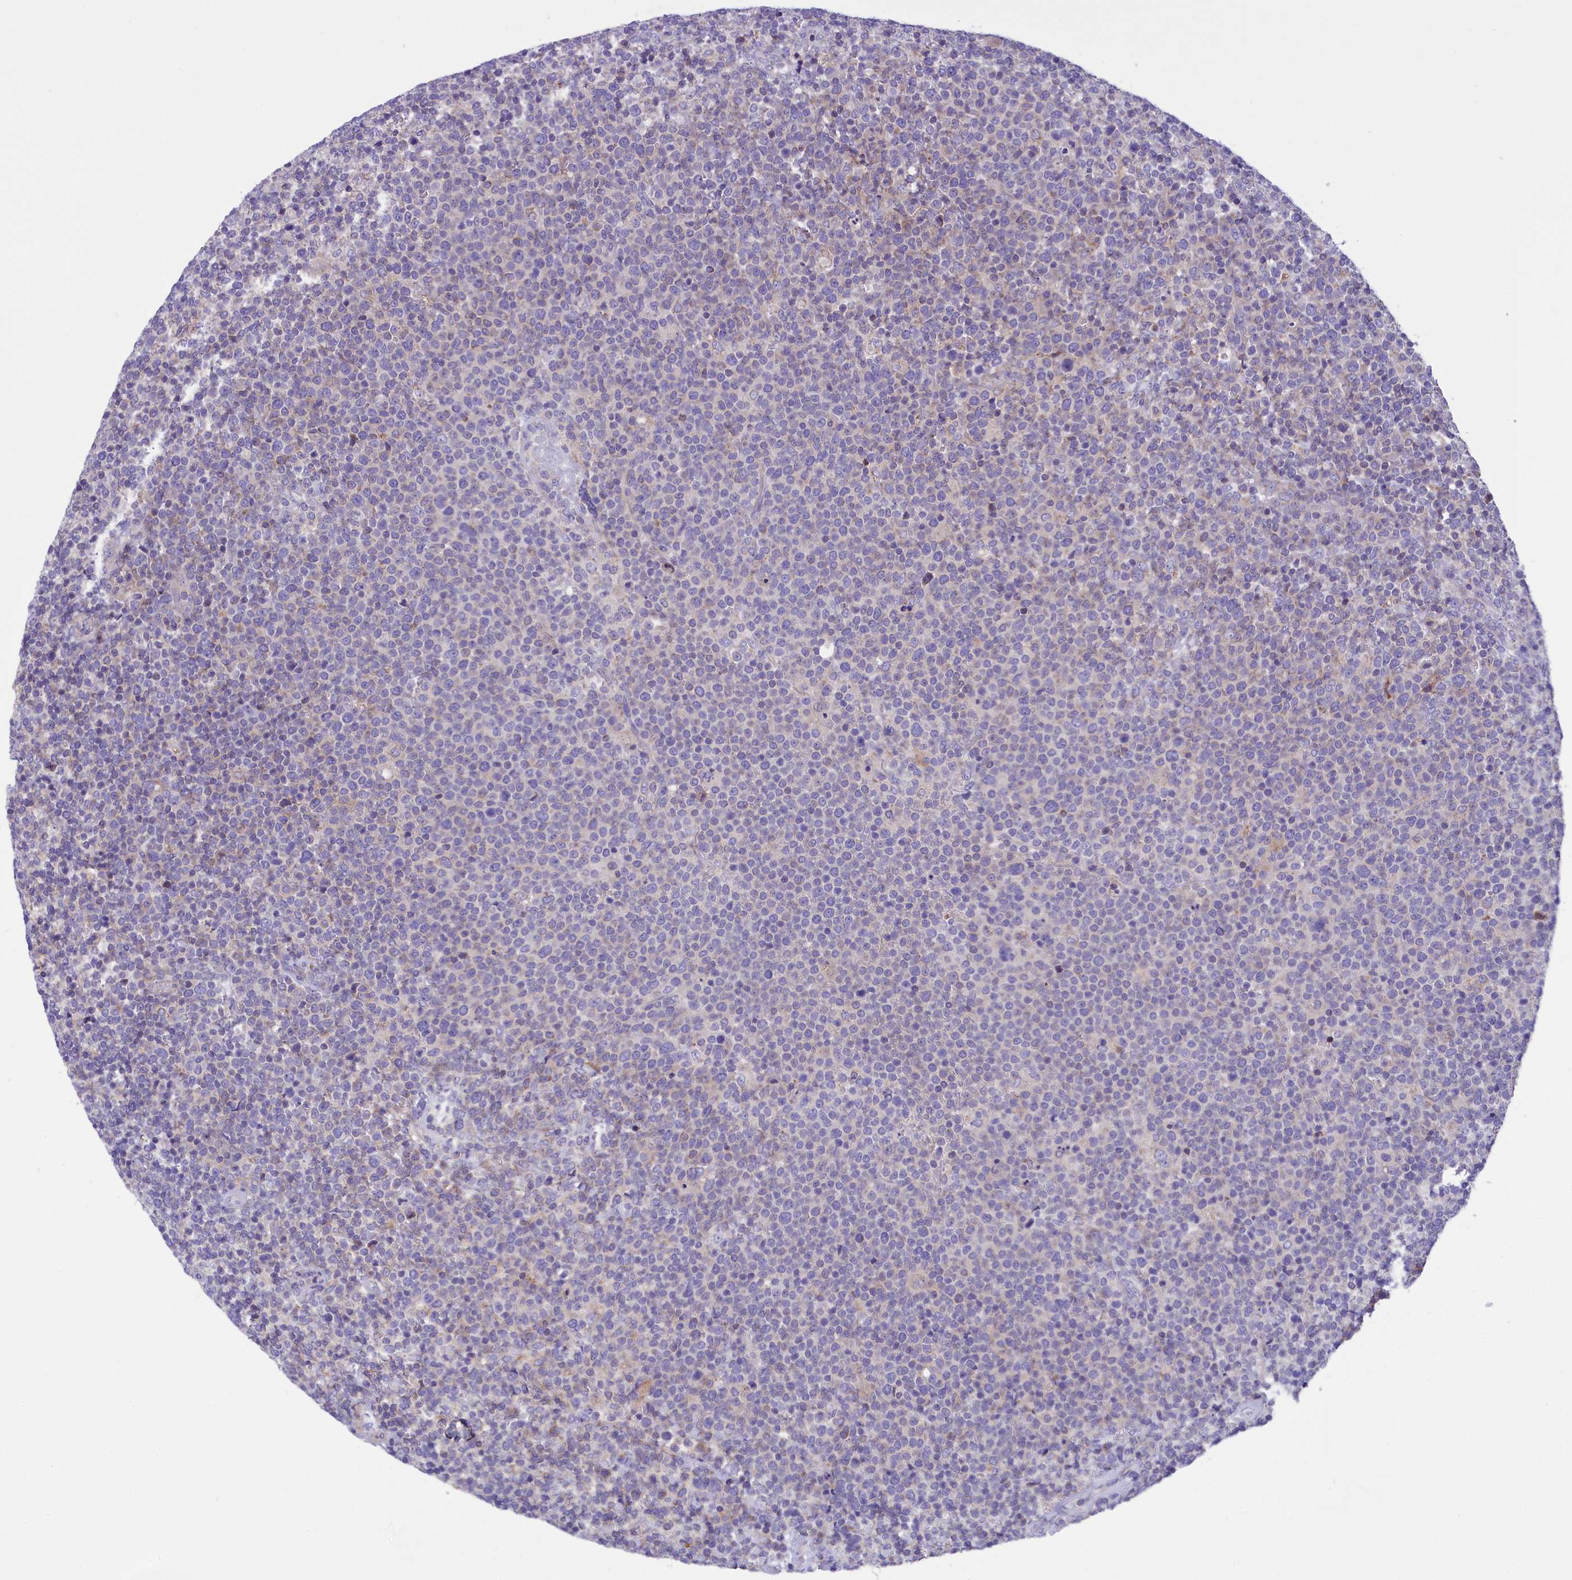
{"staining": {"intensity": "weak", "quantity": "25%-75%", "location": "cytoplasmic/membranous"}, "tissue": "lymphoma", "cell_type": "Tumor cells", "image_type": "cancer", "snomed": [{"axis": "morphology", "description": "Malignant lymphoma, non-Hodgkin's type, High grade"}, {"axis": "topography", "description": "Lymph node"}], "caption": "A high-resolution image shows immunohistochemistry staining of malignant lymphoma, non-Hodgkin's type (high-grade), which displays weak cytoplasmic/membranous staining in about 25%-75% of tumor cells.", "gene": "CORO7-PAM16", "patient": {"sex": "male", "age": 61}}